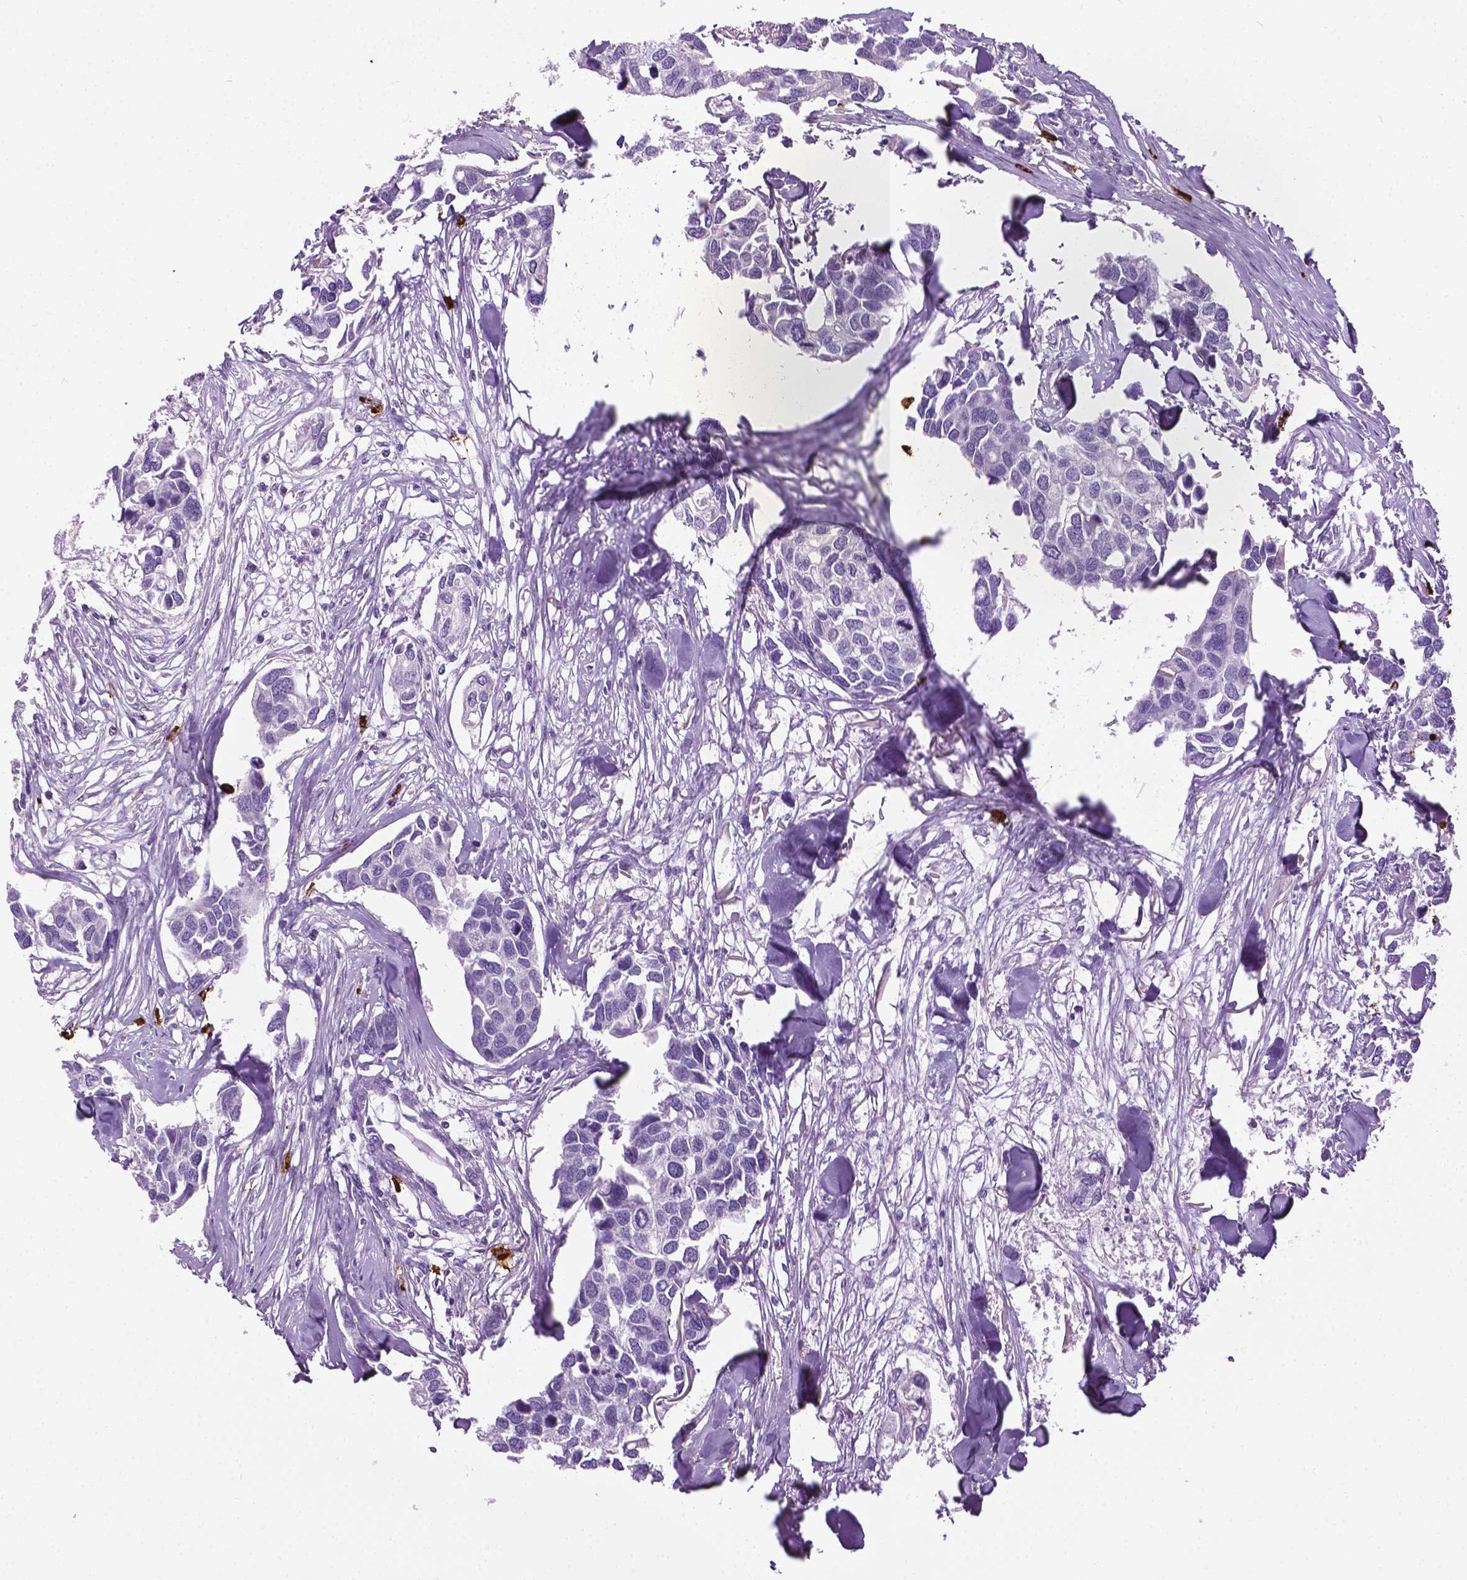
{"staining": {"intensity": "negative", "quantity": "none", "location": "none"}, "tissue": "breast cancer", "cell_type": "Tumor cells", "image_type": "cancer", "snomed": [{"axis": "morphology", "description": "Duct carcinoma"}, {"axis": "topography", "description": "Breast"}], "caption": "High magnification brightfield microscopy of breast cancer stained with DAB (3,3'-diaminobenzidine) (brown) and counterstained with hematoxylin (blue): tumor cells show no significant staining.", "gene": "SPECC1L", "patient": {"sex": "female", "age": 83}}